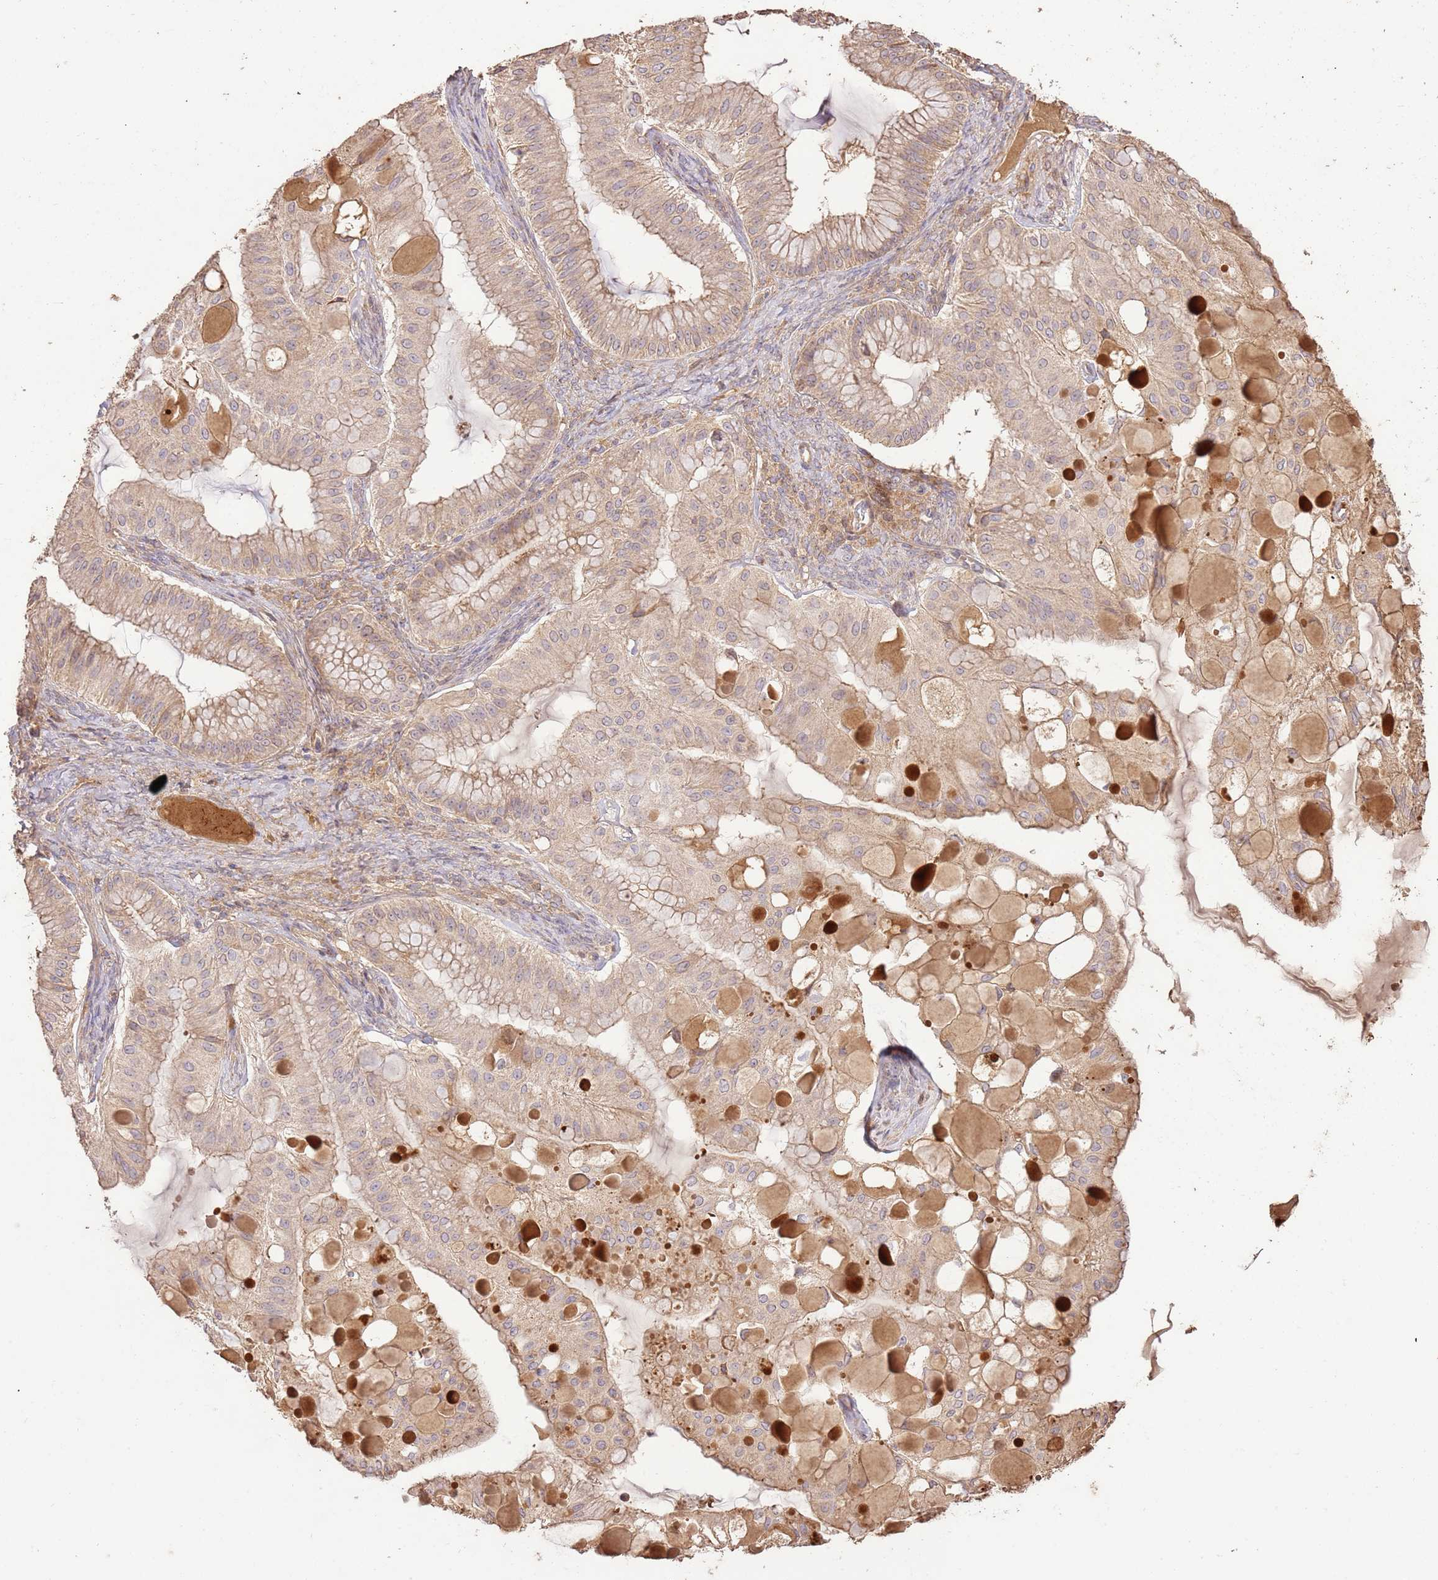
{"staining": {"intensity": "weak", "quantity": ">75%", "location": "cytoplasmic/membranous"}, "tissue": "ovarian cancer", "cell_type": "Tumor cells", "image_type": "cancer", "snomed": [{"axis": "morphology", "description": "Cystadenocarcinoma, mucinous, NOS"}, {"axis": "topography", "description": "Ovary"}], "caption": "This photomicrograph displays ovarian cancer (mucinous cystadenocarcinoma) stained with IHC to label a protein in brown. The cytoplasmic/membranous of tumor cells show weak positivity for the protein. Nuclei are counter-stained blue.", "gene": "CEP55", "patient": {"sex": "female", "age": 61}}